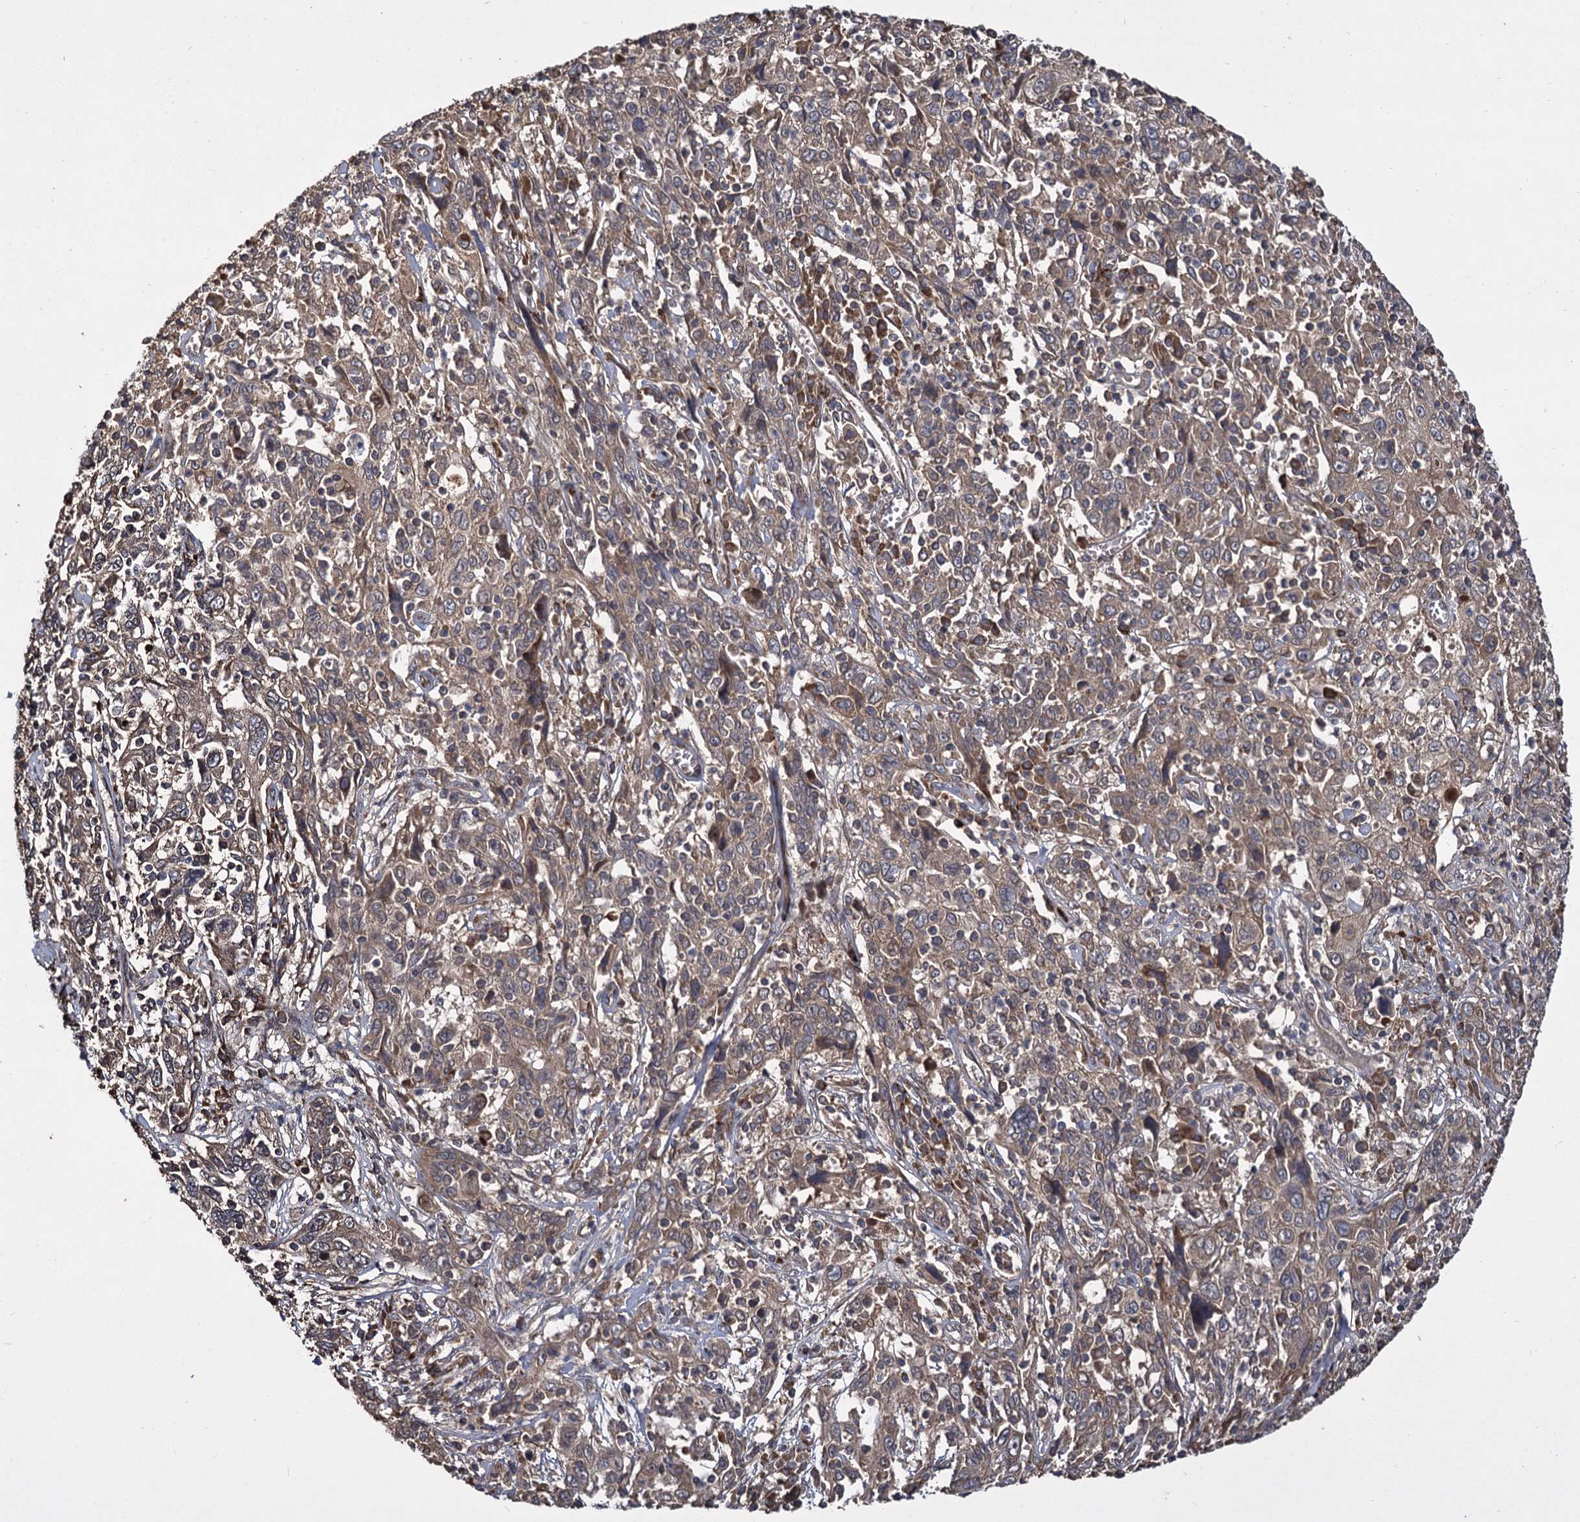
{"staining": {"intensity": "weak", "quantity": ">75%", "location": "cytoplasmic/membranous"}, "tissue": "cervical cancer", "cell_type": "Tumor cells", "image_type": "cancer", "snomed": [{"axis": "morphology", "description": "Squamous cell carcinoma, NOS"}, {"axis": "topography", "description": "Cervix"}], "caption": "The histopathology image shows a brown stain indicating the presence of a protein in the cytoplasmic/membranous of tumor cells in cervical cancer (squamous cell carcinoma).", "gene": "INPPL1", "patient": {"sex": "female", "age": 46}}